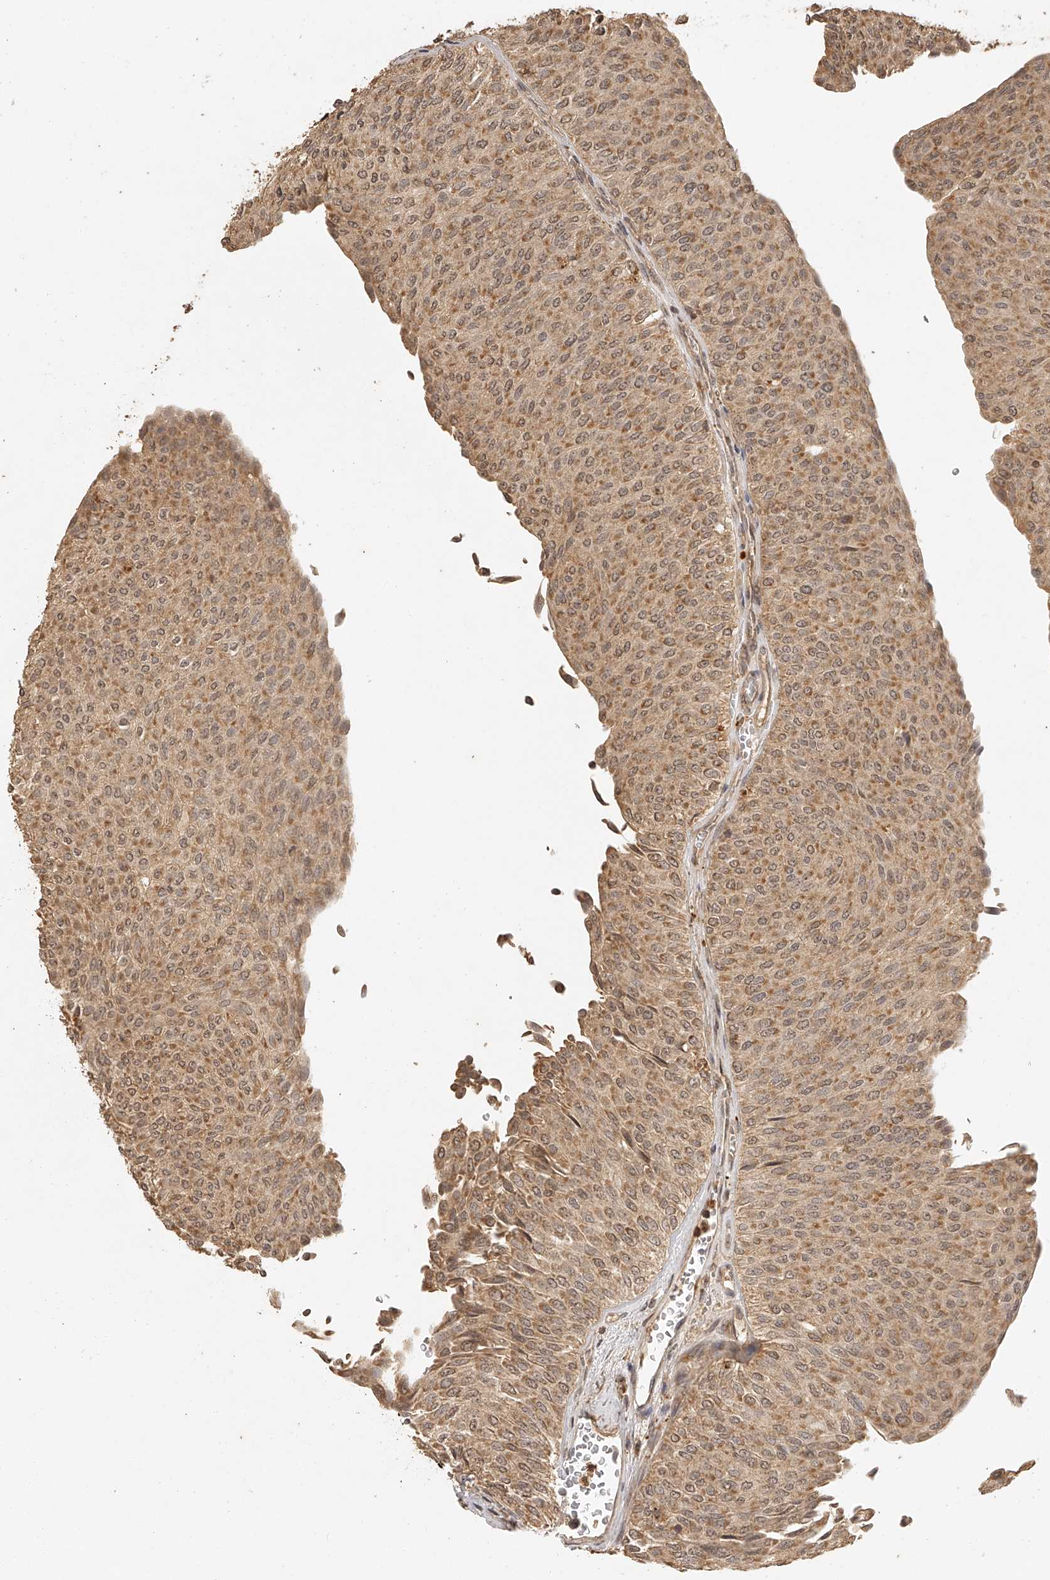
{"staining": {"intensity": "moderate", "quantity": ">75%", "location": "cytoplasmic/membranous,nuclear"}, "tissue": "urothelial cancer", "cell_type": "Tumor cells", "image_type": "cancer", "snomed": [{"axis": "morphology", "description": "Urothelial carcinoma, Low grade"}, {"axis": "topography", "description": "Urinary bladder"}], "caption": "Immunohistochemistry photomicrograph of neoplastic tissue: human low-grade urothelial carcinoma stained using immunohistochemistry (IHC) reveals medium levels of moderate protein expression localized specifically in the cytoplasmic/membranous and nuclear of tumor cells, appearing as a cytoplasmic/membranous and nuclear brown color.", "gene": "BCL2L11", "patient": {"sex": "male", "age": 78}}